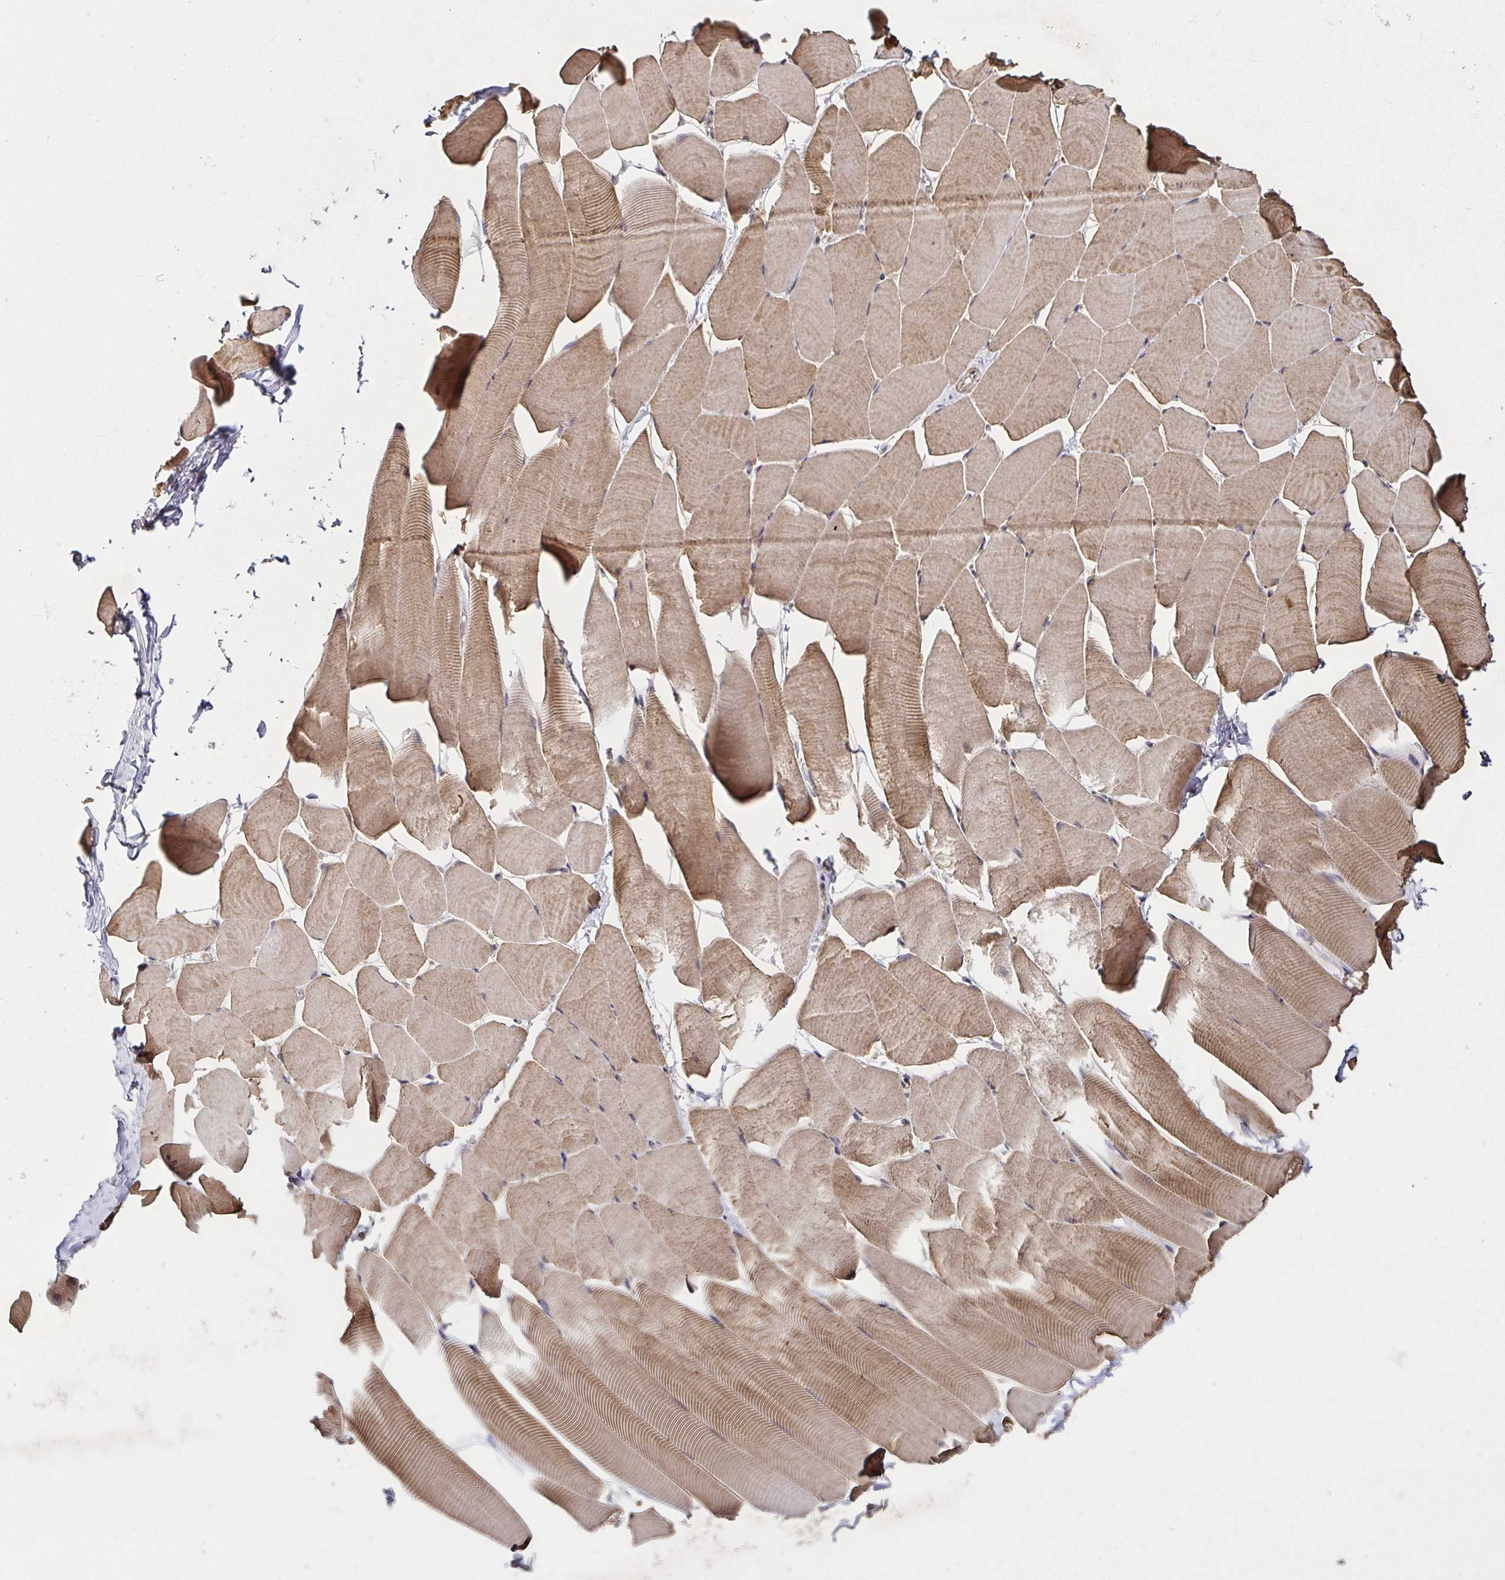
{"staining": {"intensity": "moderate", "quantity": ">75%", "location": "cytoplasmic/membranous"}, "tissue": "skeletal muscle", "cell_type": "Myocytes", "image_type": "normal", "snomed": [{"axis": "morphology", "description": "Normal tissue, NOS"}, {"axis": "topography", "description": "Skeletal muscle"}], "caption": "Myocytes display medium levels of moderate cytoplasmic/membranous expression in approximately >75% of cells in unremarkable human skeletal muscle.", "gene": "SMYD3", "patient": {"sex": "male", "age": 25}}